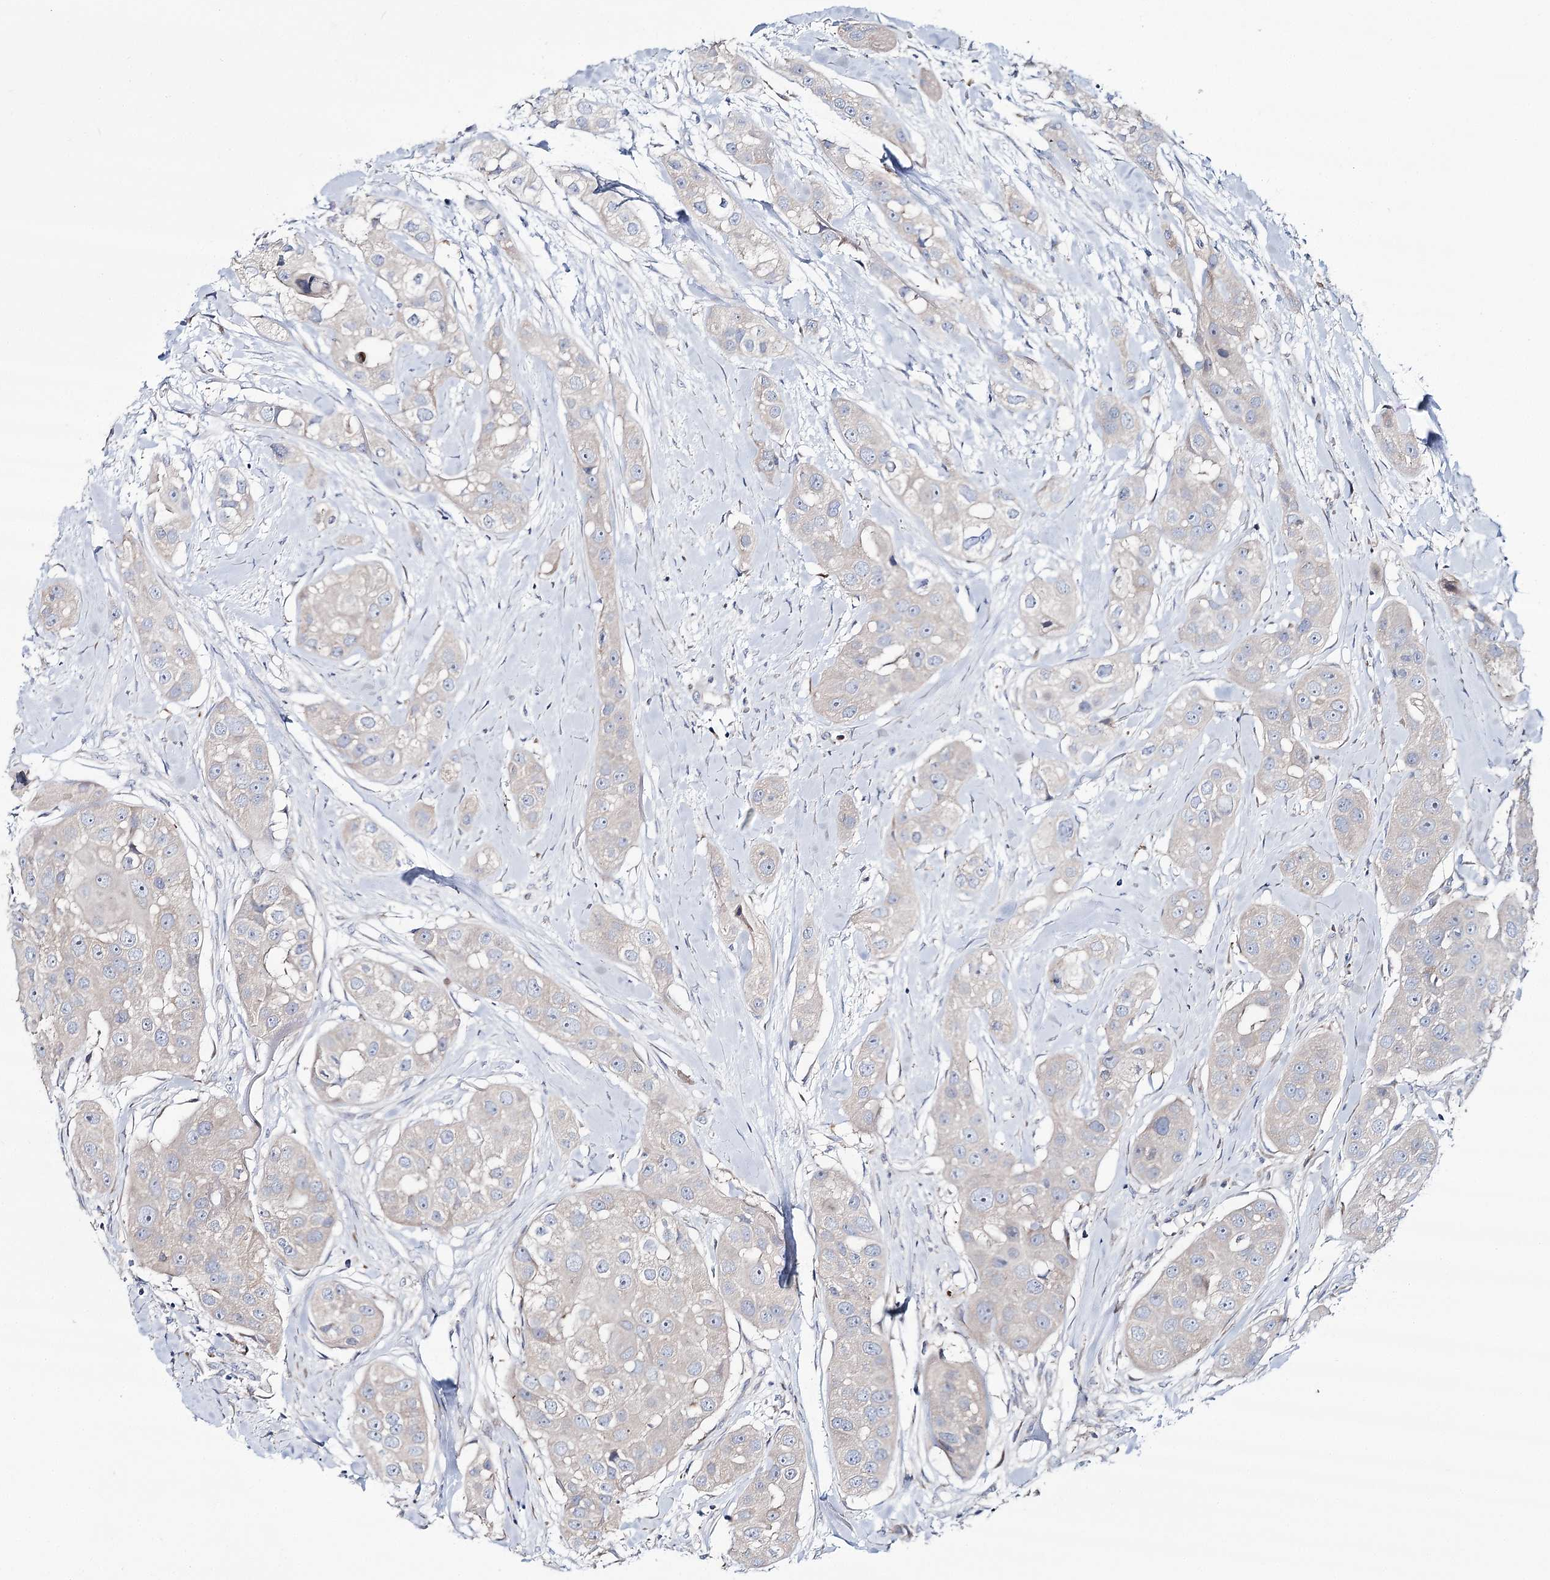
{"staining": {"intensity": "weak", "quantity": ">75%", "location": "cytoplasmic/membranous"}, "tissue": "head and neck cancer", "cell_type": "Tumor cells", "image_type": "cancer", "snomed": [{"axis": "morphology", "description": "Normal tissue, NOS"}, {"axis": "morphology", "description": "Squamous cell carcinoma, NOS"}, {"axis": "topography", "description": "Skeletal muscle"}, {"axis": "topography", "description": "Head-Neck"}], "caption": "This is an image of immunohistochemistry (IHC) staining of head and neck cancer, which shows weak expression in the cytoplasmic/membranous of tumor cells.", "gene": "CPLANE1", "patient": {"sex": "male", "age": 51}}